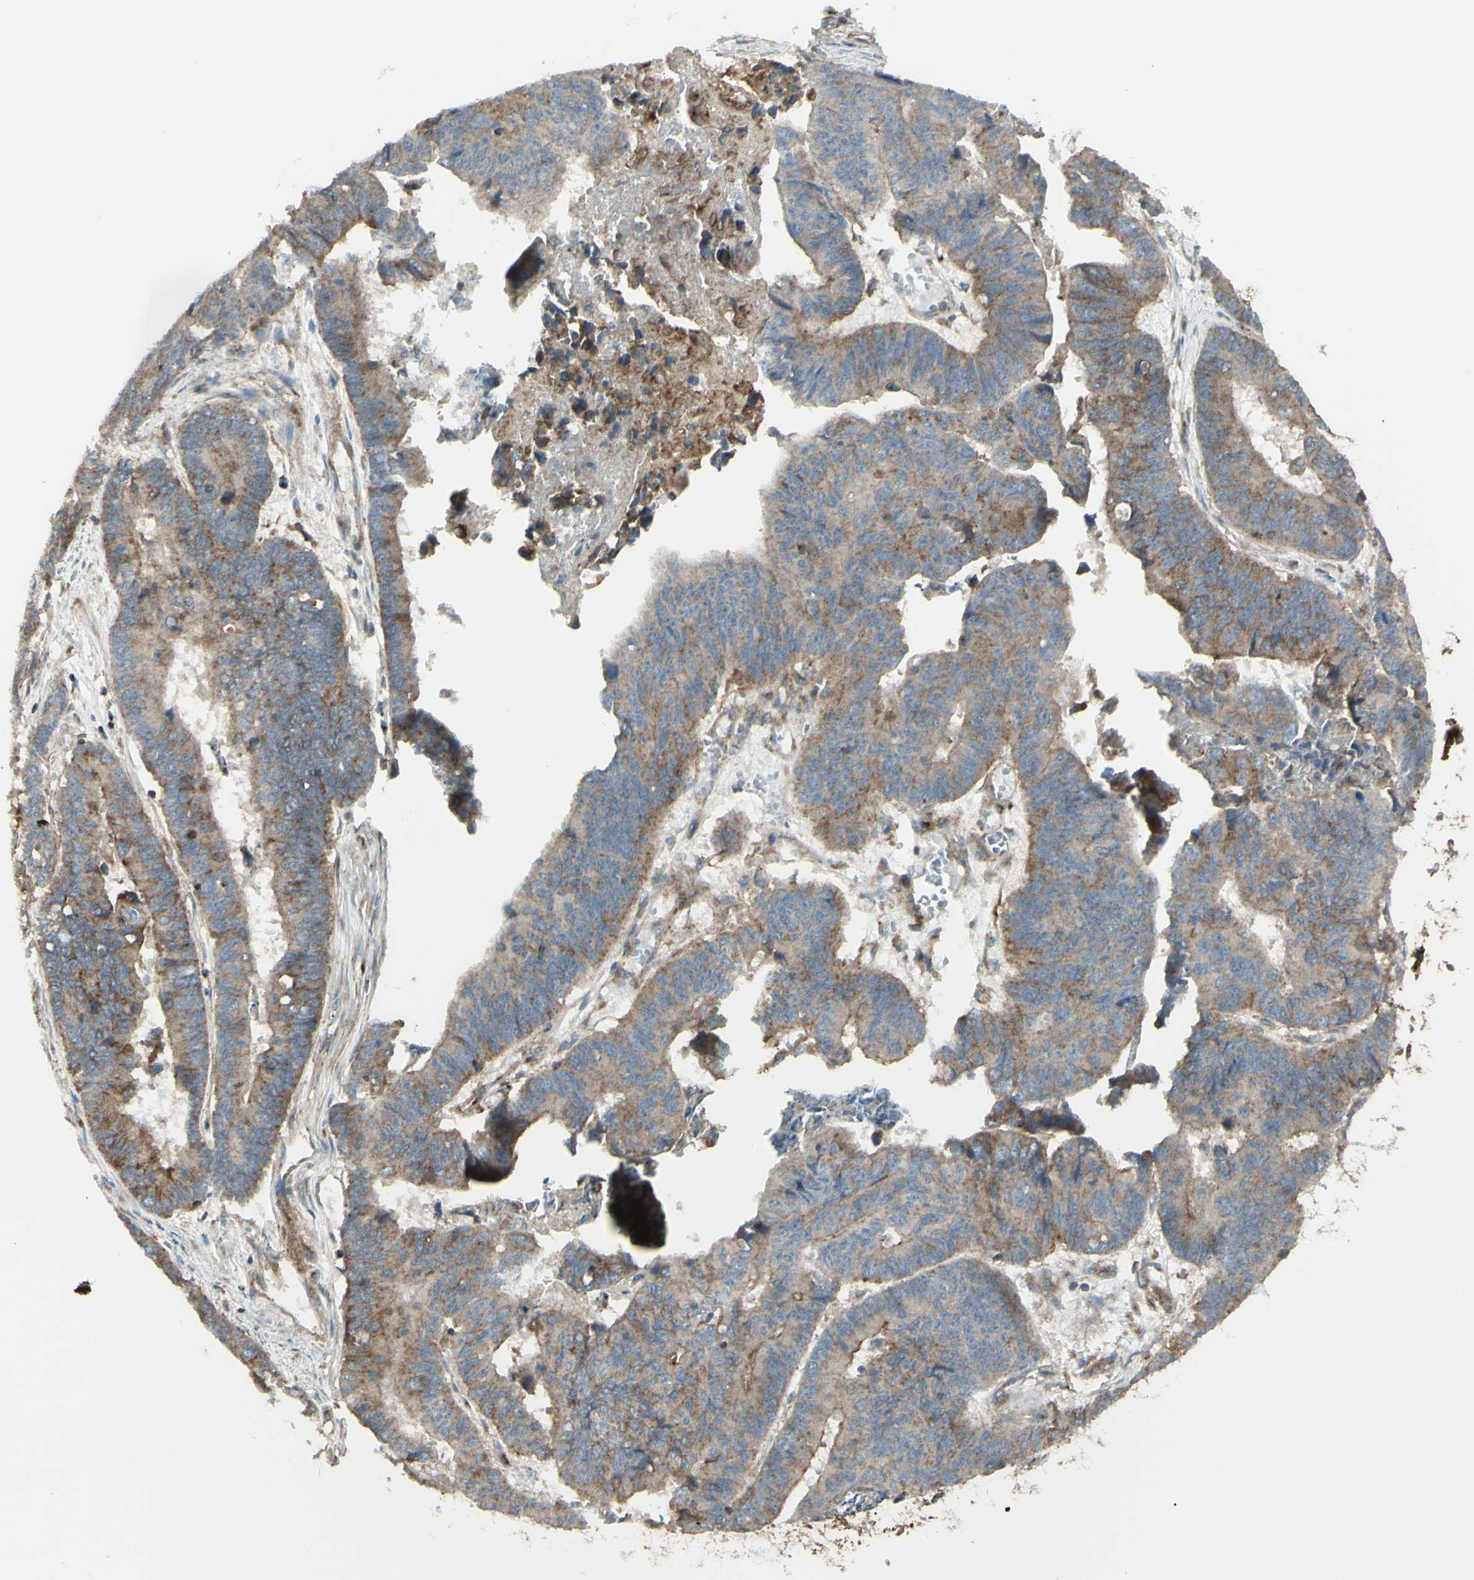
{"staining": {"intensity": "moderate", "quantity": ">75%", "location": "cytoplasmic/membranous"}, "tissue": "stomach cancer", "cell_type": "Tumor cells", "image_type": "cancer", "snomed": [{"axis": "morphology", "description": "Adenocarcinoma, NOS"}, {"axis": "topography", "description": "Stomach, lower"}], "caption": "Immunohistochemical staining of stomach cancer shows medium levels of moderate cytoplasmic/membranous protein positivity in about >75% of tumor cells.", "gene": "NAPA", "patient": {"sex": "male", "age": 77}}